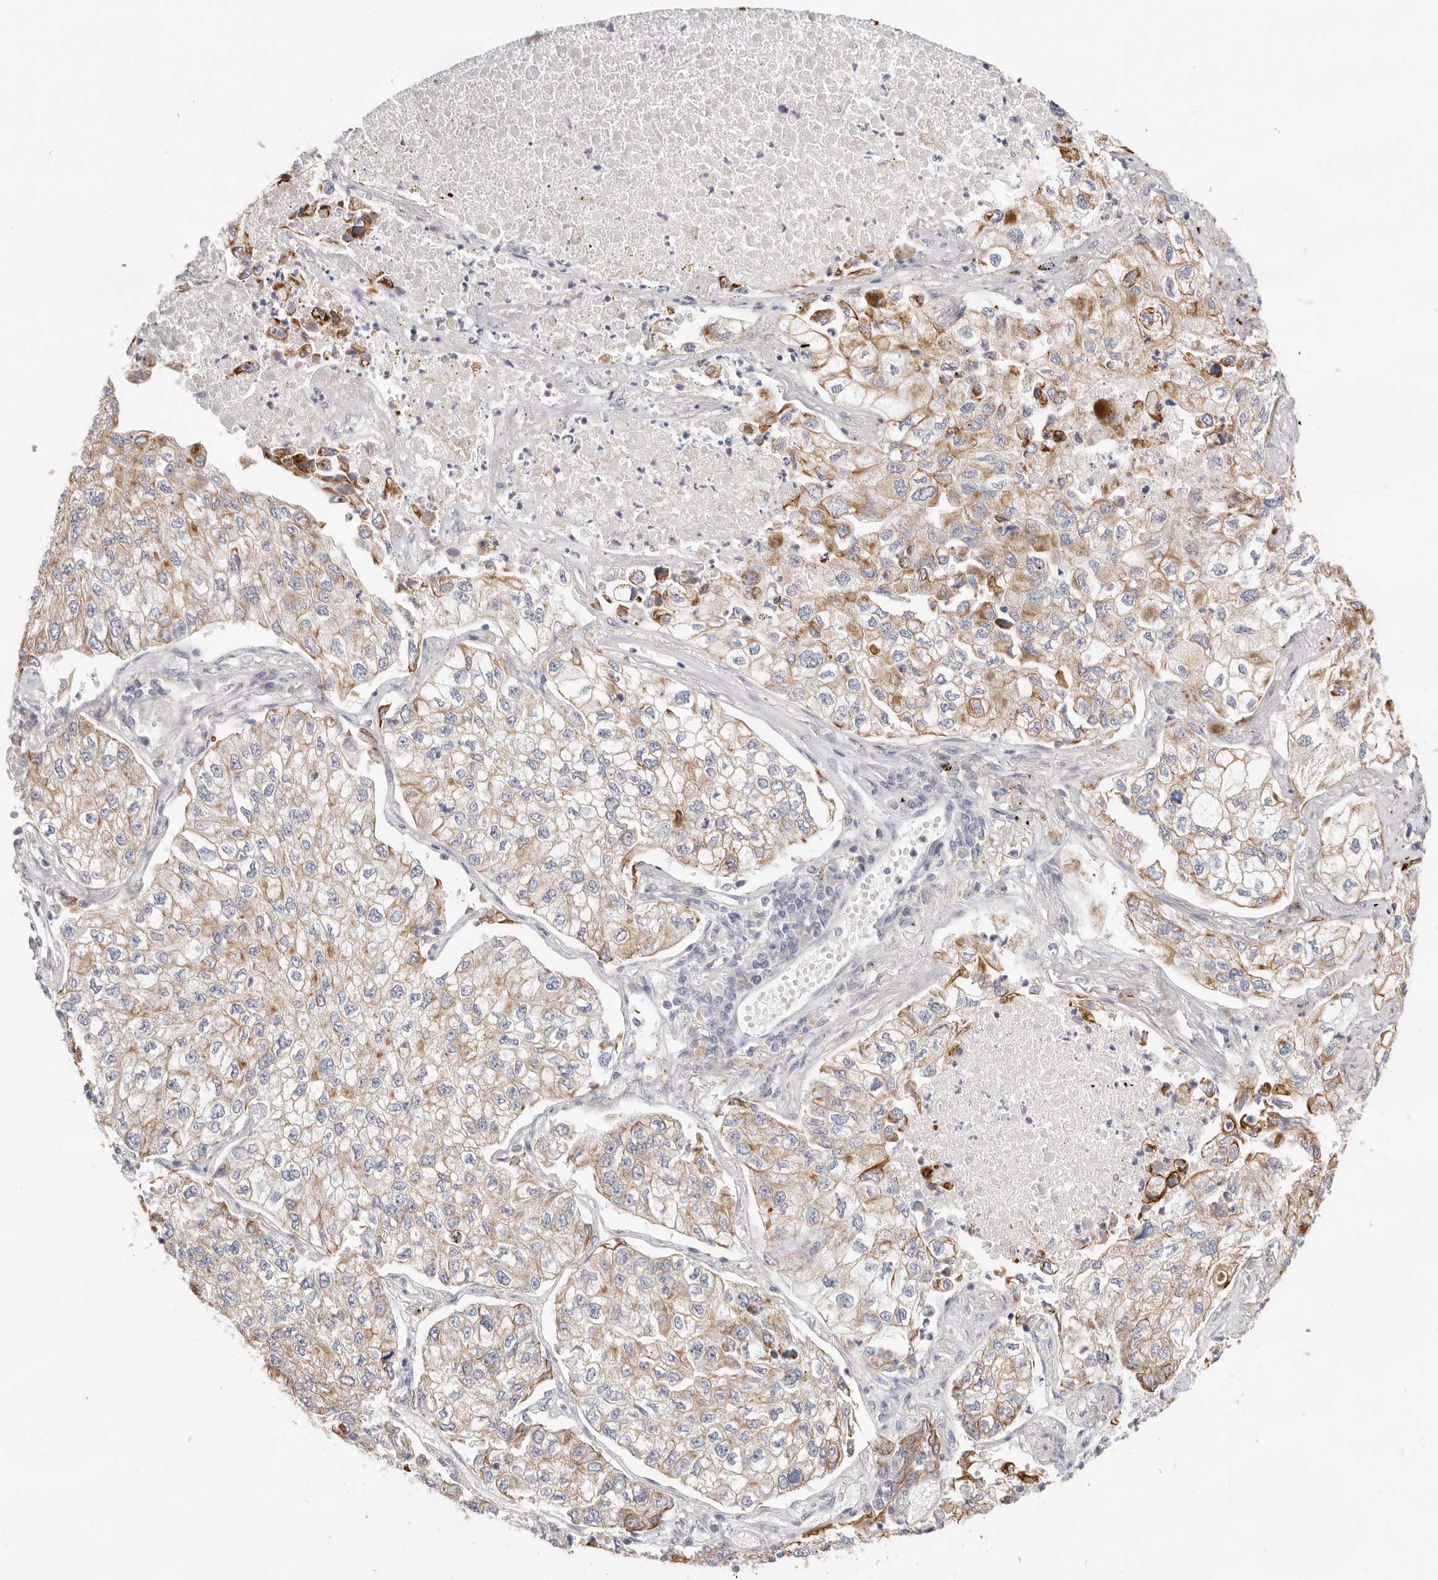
{"staining": {"intensity": "moderate", "quantity": ">75%", "location": "cytoplasmic/membranous"}, "tissue": "lung cancer", "cell_type": "Tumor cells", "image_type": "cancer", "snomed": [{"axis": "morphology", "description": "Adenocarcinoma, NOS"}, {"axis": "topography", "description": "Lung"}], "caption": "The image shows immunohistochemical staining of lung cancer. There is moderate cytoplasmic/membranous staining is identified in about >75% of tumor cells.", "gene": "USH1C", "patient": {"sex": "male", "age": 63}}